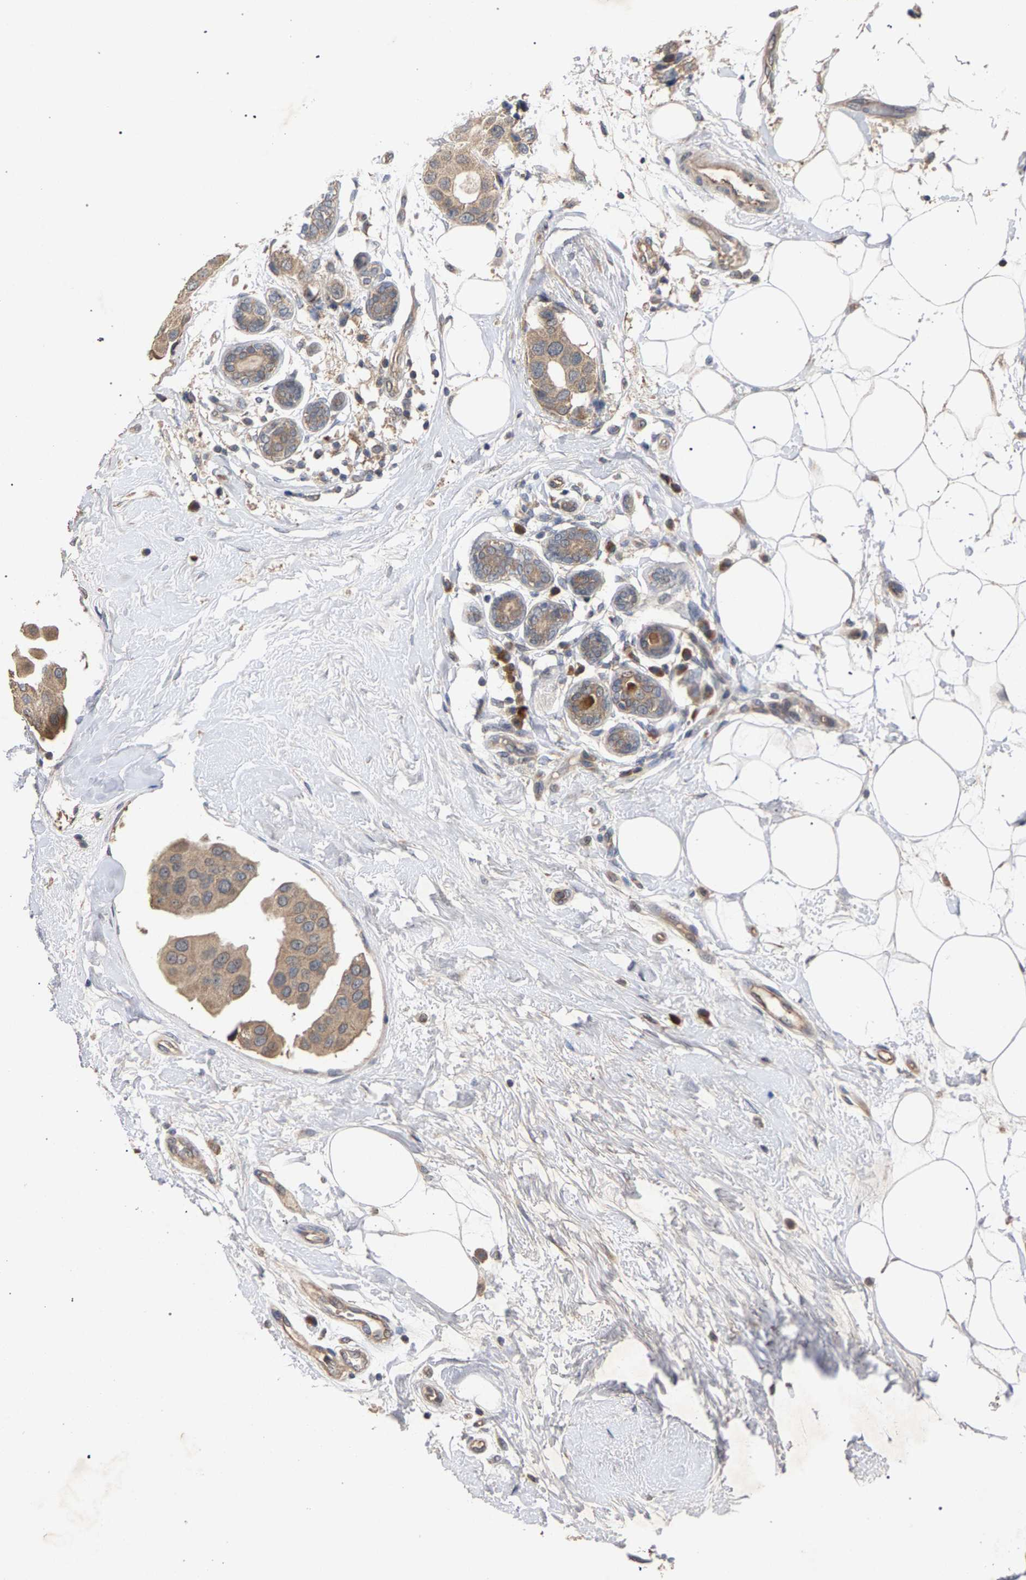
{"staining": {"intensity": "weak", "quantity": ">75%", "location": "cytoplasmic/membranous"}, "tissue": "breast cancer", "cell_type": "Tumor cells", "image_type": "cancer", "snomed": [{"axis": "morphology", "description": "Normal tissue, NOS"}, {"axis": "morphology", "description": "Duct carcinoma"}, {"axis": "topography", "description": "Breast"}], "caption": "Immunohistochemical staining of human breast cancer reveals low levels of weak cytoplasmic/membranous positivity in about >75% of tumor cells.", "gene": "SLC4A4", "patient": {"sex": "female", "age": 39}}